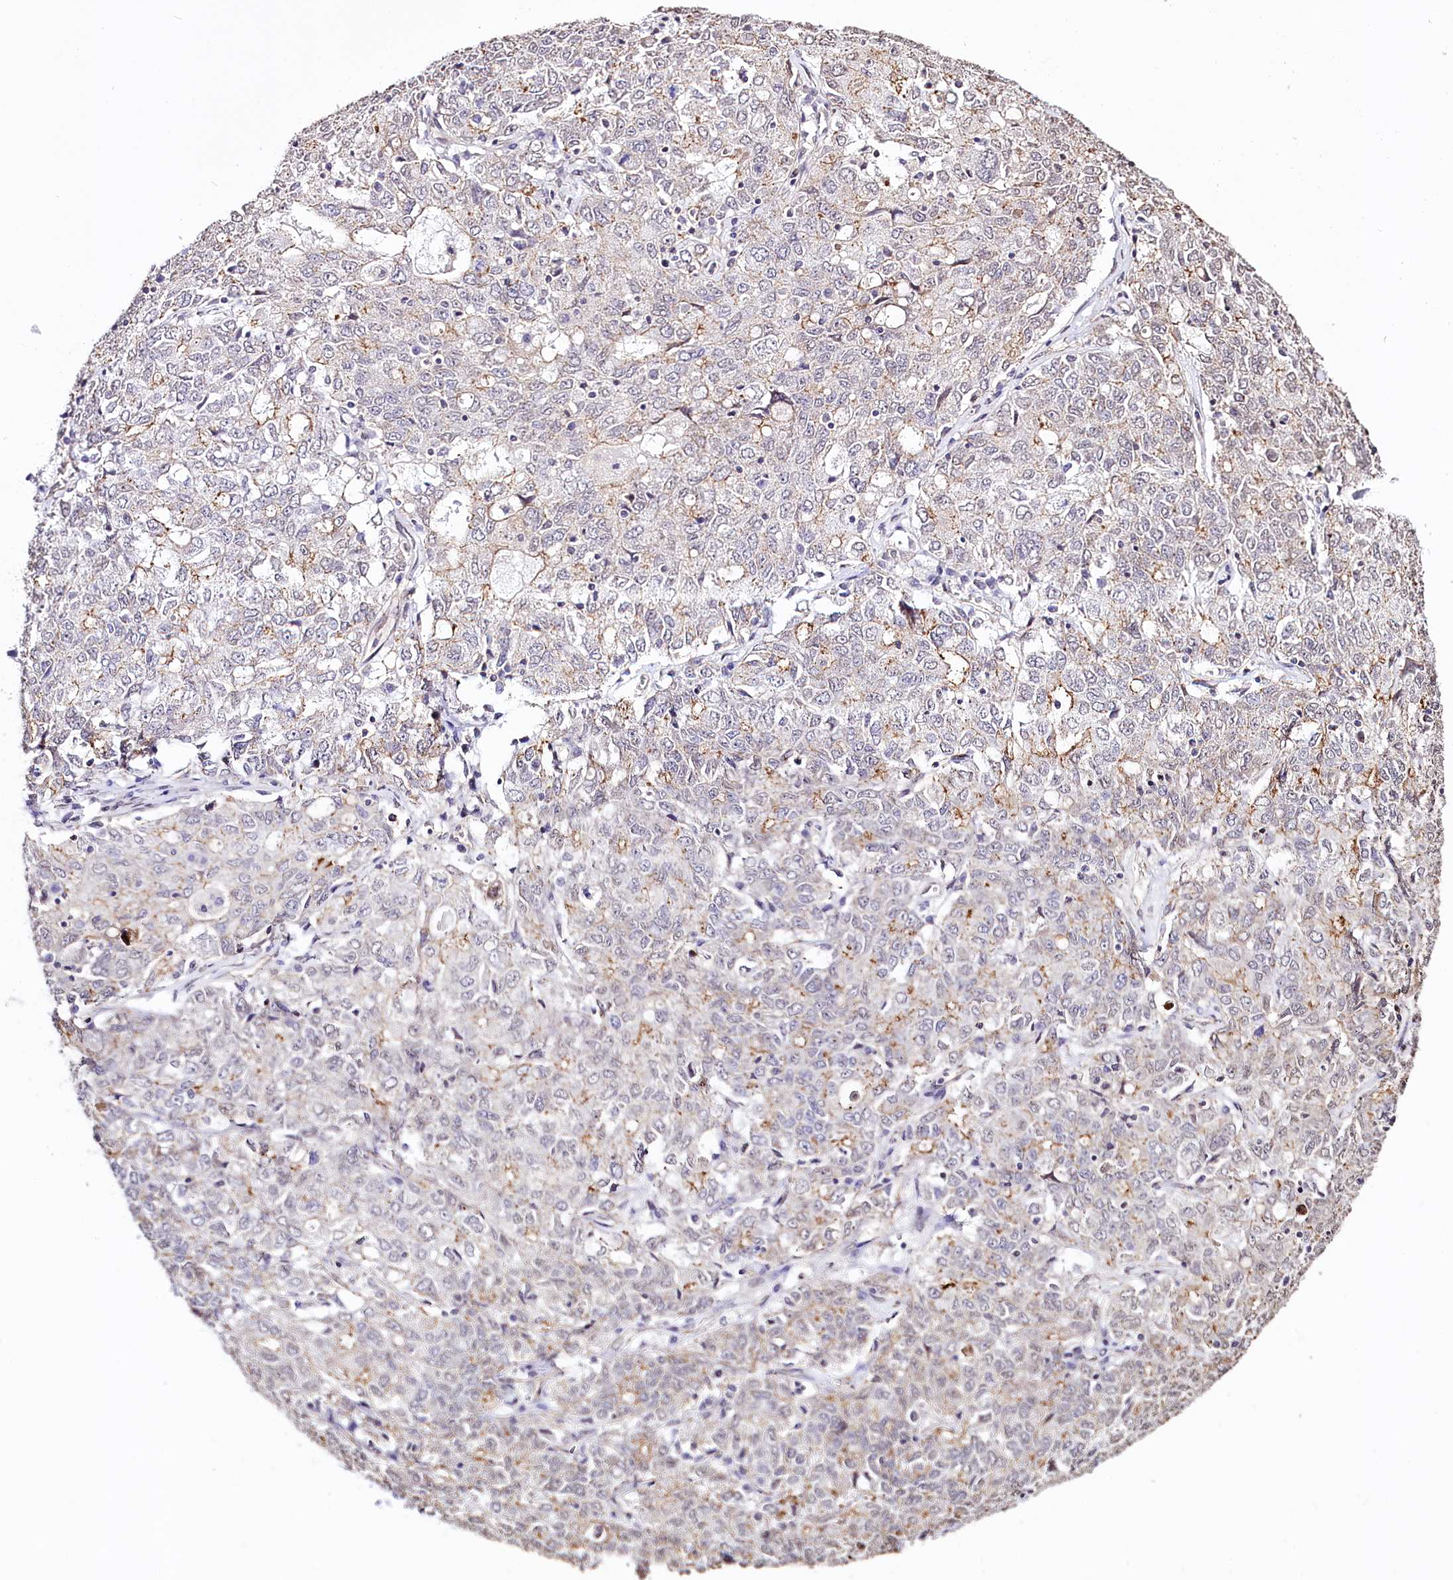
{"staining": {"intensity": "weak", "quantity": "<25%", "location": "cytoplasmic/membranous"}, "tissue": "ovarian cancer", "cell_type": "Tumor cells", "image_type": "cancer", "snomed": [{"axis": "morphology", "description": "Carcinoma, endometroid"}, {"axis": "topography", "description": "Ovary"}], "caption": "A high-resolution photomicrograph shows IHC staining of ovarian cancer (endometroid carcinoma), which demonstrates no significant expression in tumor cells.", "gene": "ST7", "patient": {"sex": "female", "age": 62}}